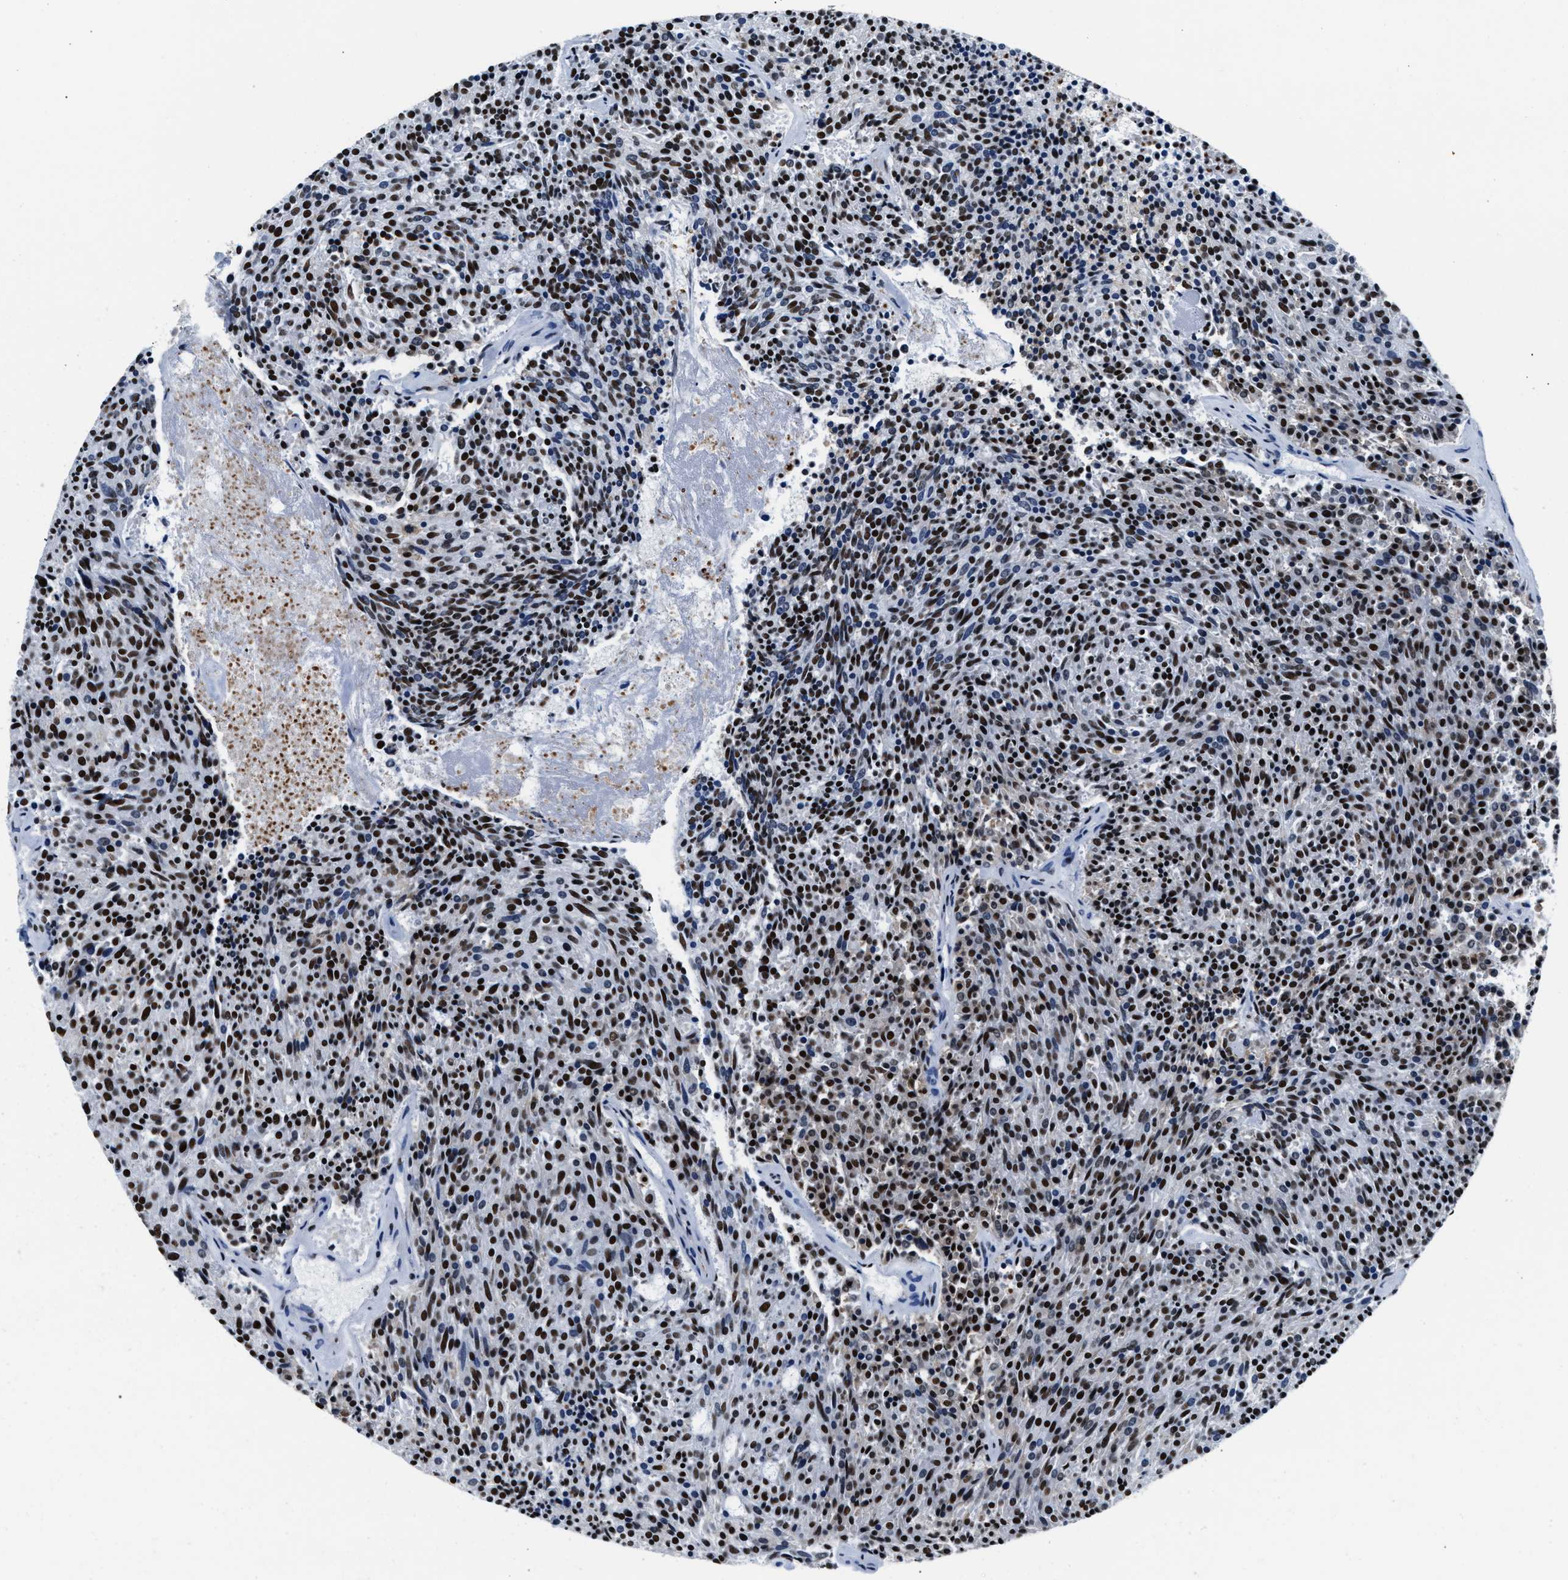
{"staining": {"intensity": "strong", "quantity": ">75%", "location": "nuclear"}, "tissue": "carcinoid", "cell_type": "Tumor cells", "image_type": "cancer", "snomed": [{"axis": "morphology", "description": "Carcinoid, malignant, NOS"}, {"axis": "topography", "description": "Pancreas"}], "caption": "IHC micrograph of neoplastic tissue: carcinoid (malignant) stained using IHC reveals high levels of strong protein expression localized specifically in the nuclear of tumor cells, appearing as a nuclear brown color.", "gene": "RAD50", "patient": {"sex": "female", "age": 54}}